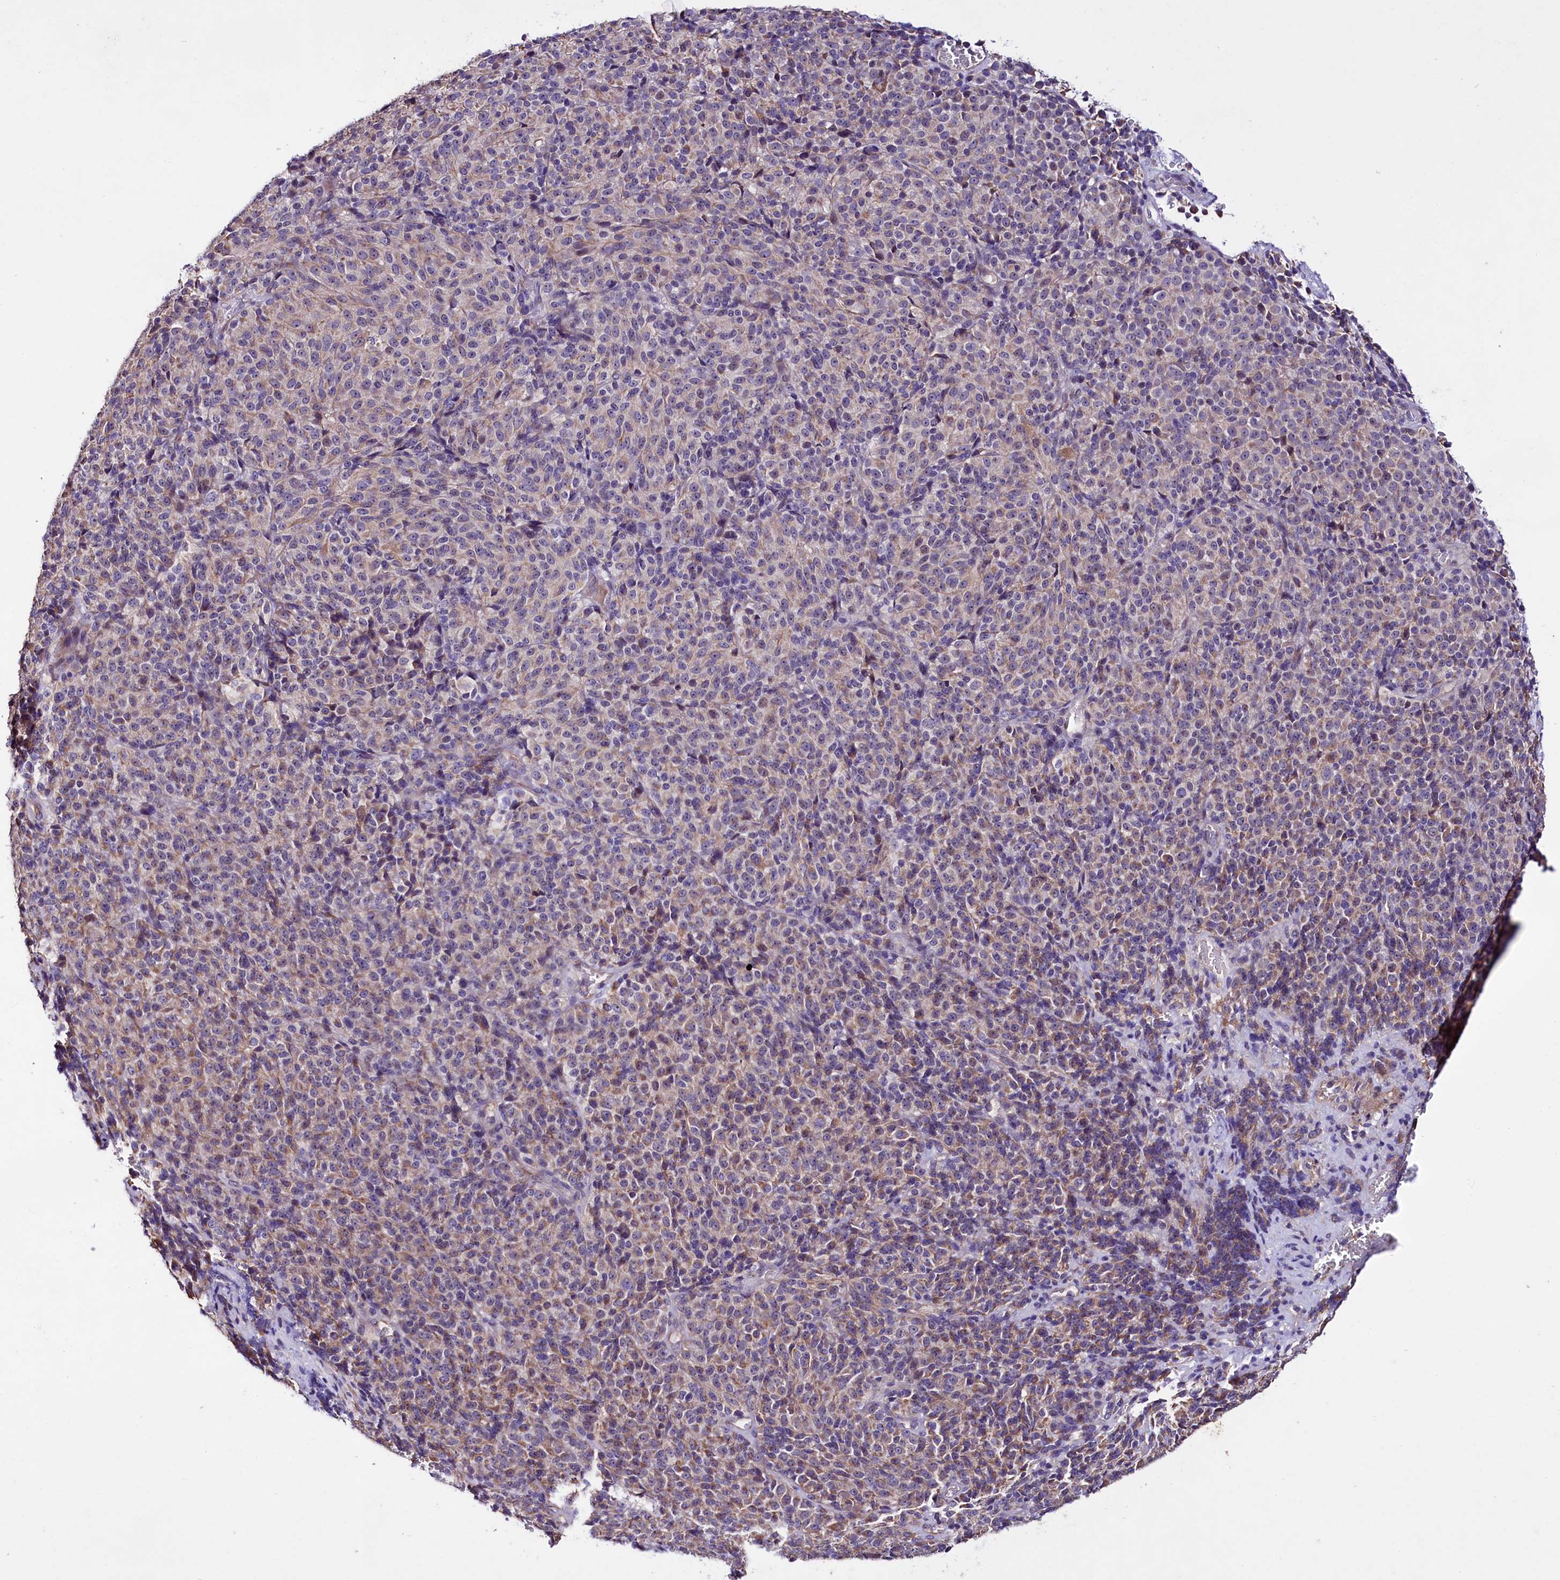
{"staining": {"intensity": "weak", "quantity": "25%-75%", "location": "cytoplasmic/membranous"}, "tissue": "melanoma", "cell_type": "Tumor cells", "image_type": "cancer", "snomed": [{"axis": "morphology", "description": "Malignant melanoma, Metastatic site"}, {"axis": "topography", "description": "Brain"}], "caption": "This micrograph demonstrates immunohistochemistry staining of human malignant melanoma (metastatic site), with low weak cytoplasmic/membranous expression in approximately 25%-75% of tumor cells.", "gene": "SLC7A1", "patient": {"sex": "female", "age": 56}}